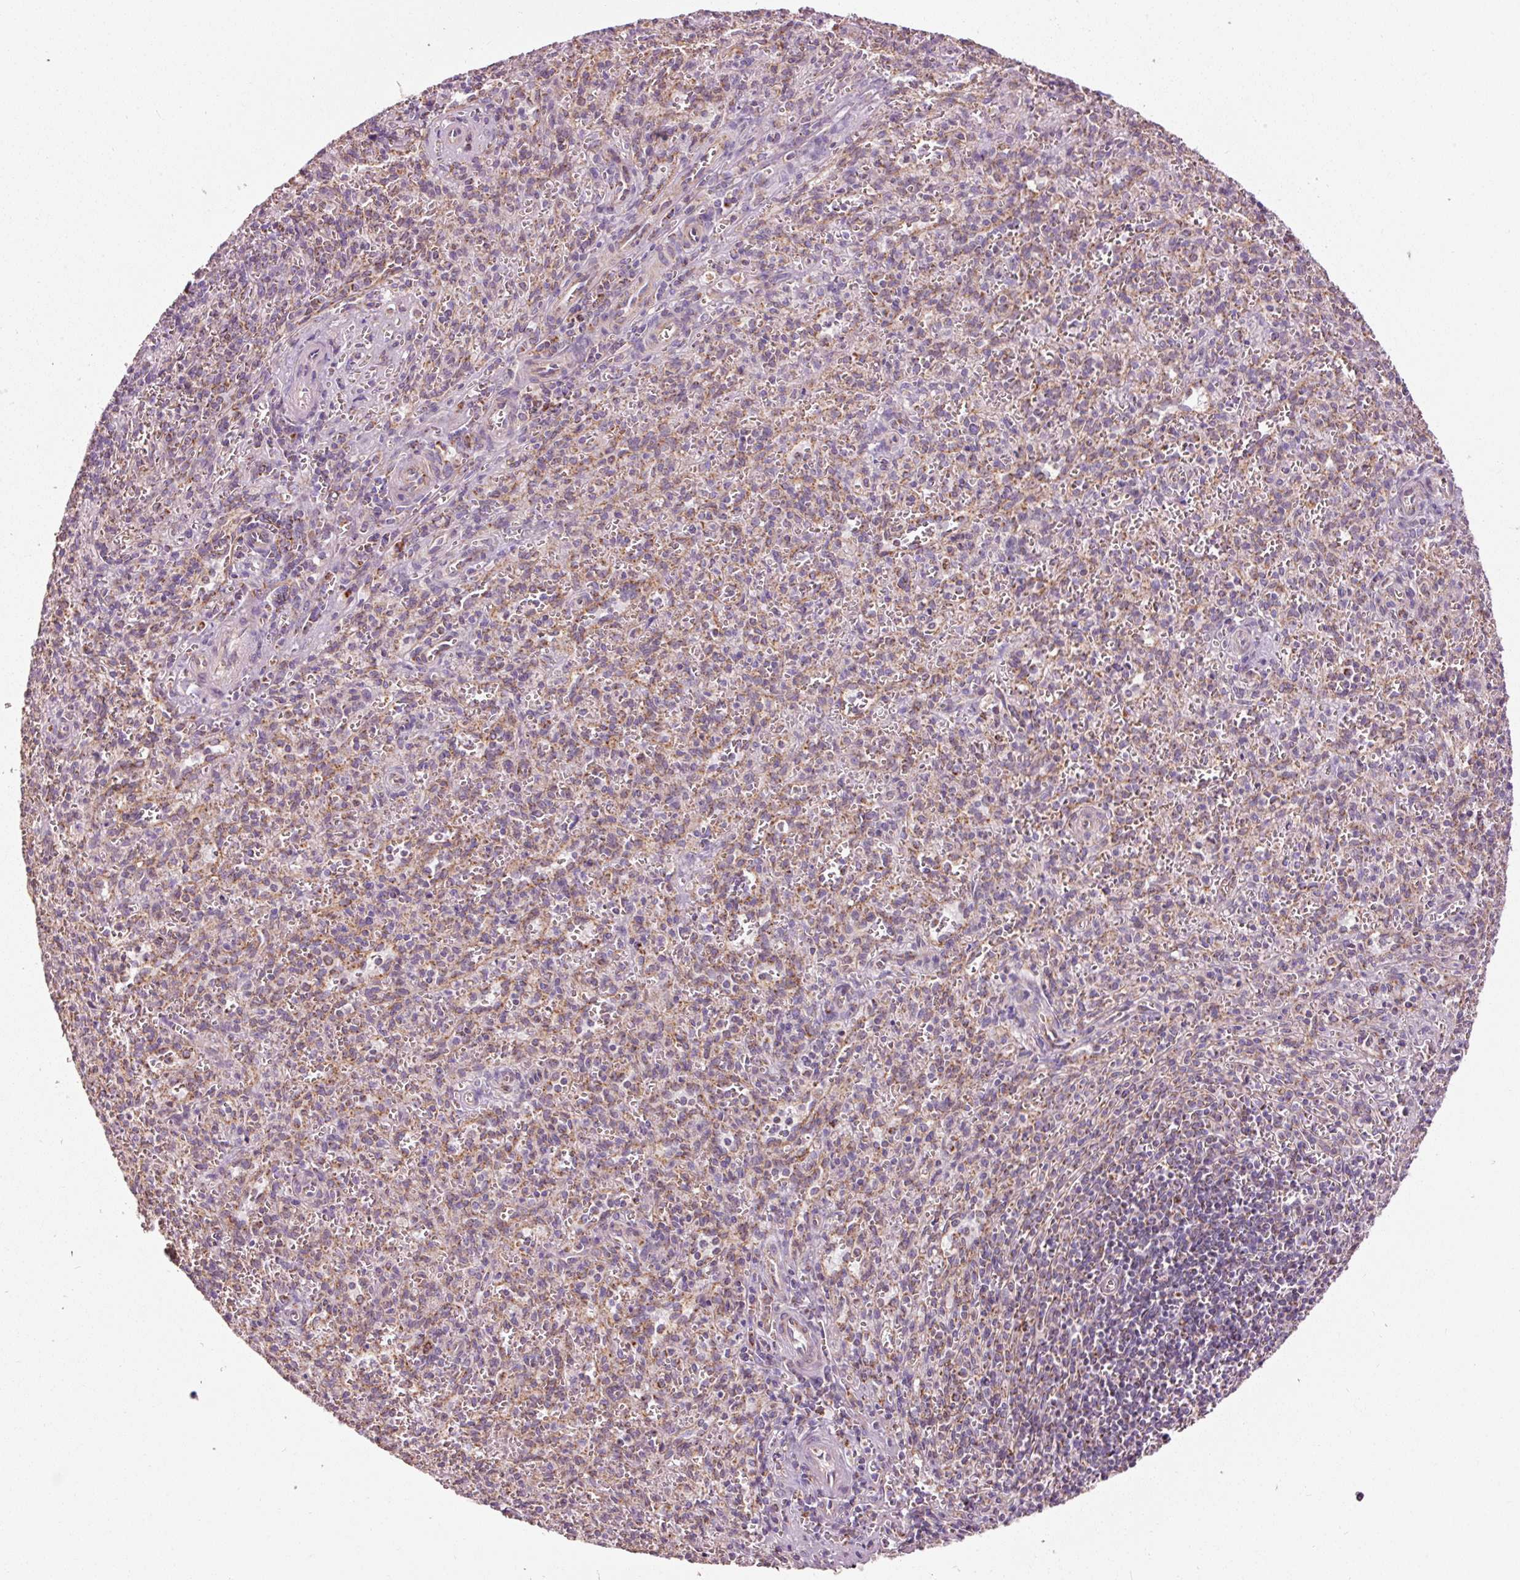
{"staining": {"intensity": "moderate", "quantity": "<25%", "location": "cytoplasmic/membranous"}, "tissue": "spleen", "cell_type": "Cells in red pulp", "image_type": "normal", "snomed": [{"axis": "morphology", "description": "Normal tissue, NOS"}, {"axis": "topography", "description": "Spleen"}], "caption": "Spleen was stained to show a protein in brown. There is low levels of moderate cytoplasmic/membranous positivity in approximately <25% of cells in red pulp. The protein of interest is shown in brown color, while the nuclei are stained blue.", "gene": "NDUFB4", "patient": {"sex": "female", "age": 26}}